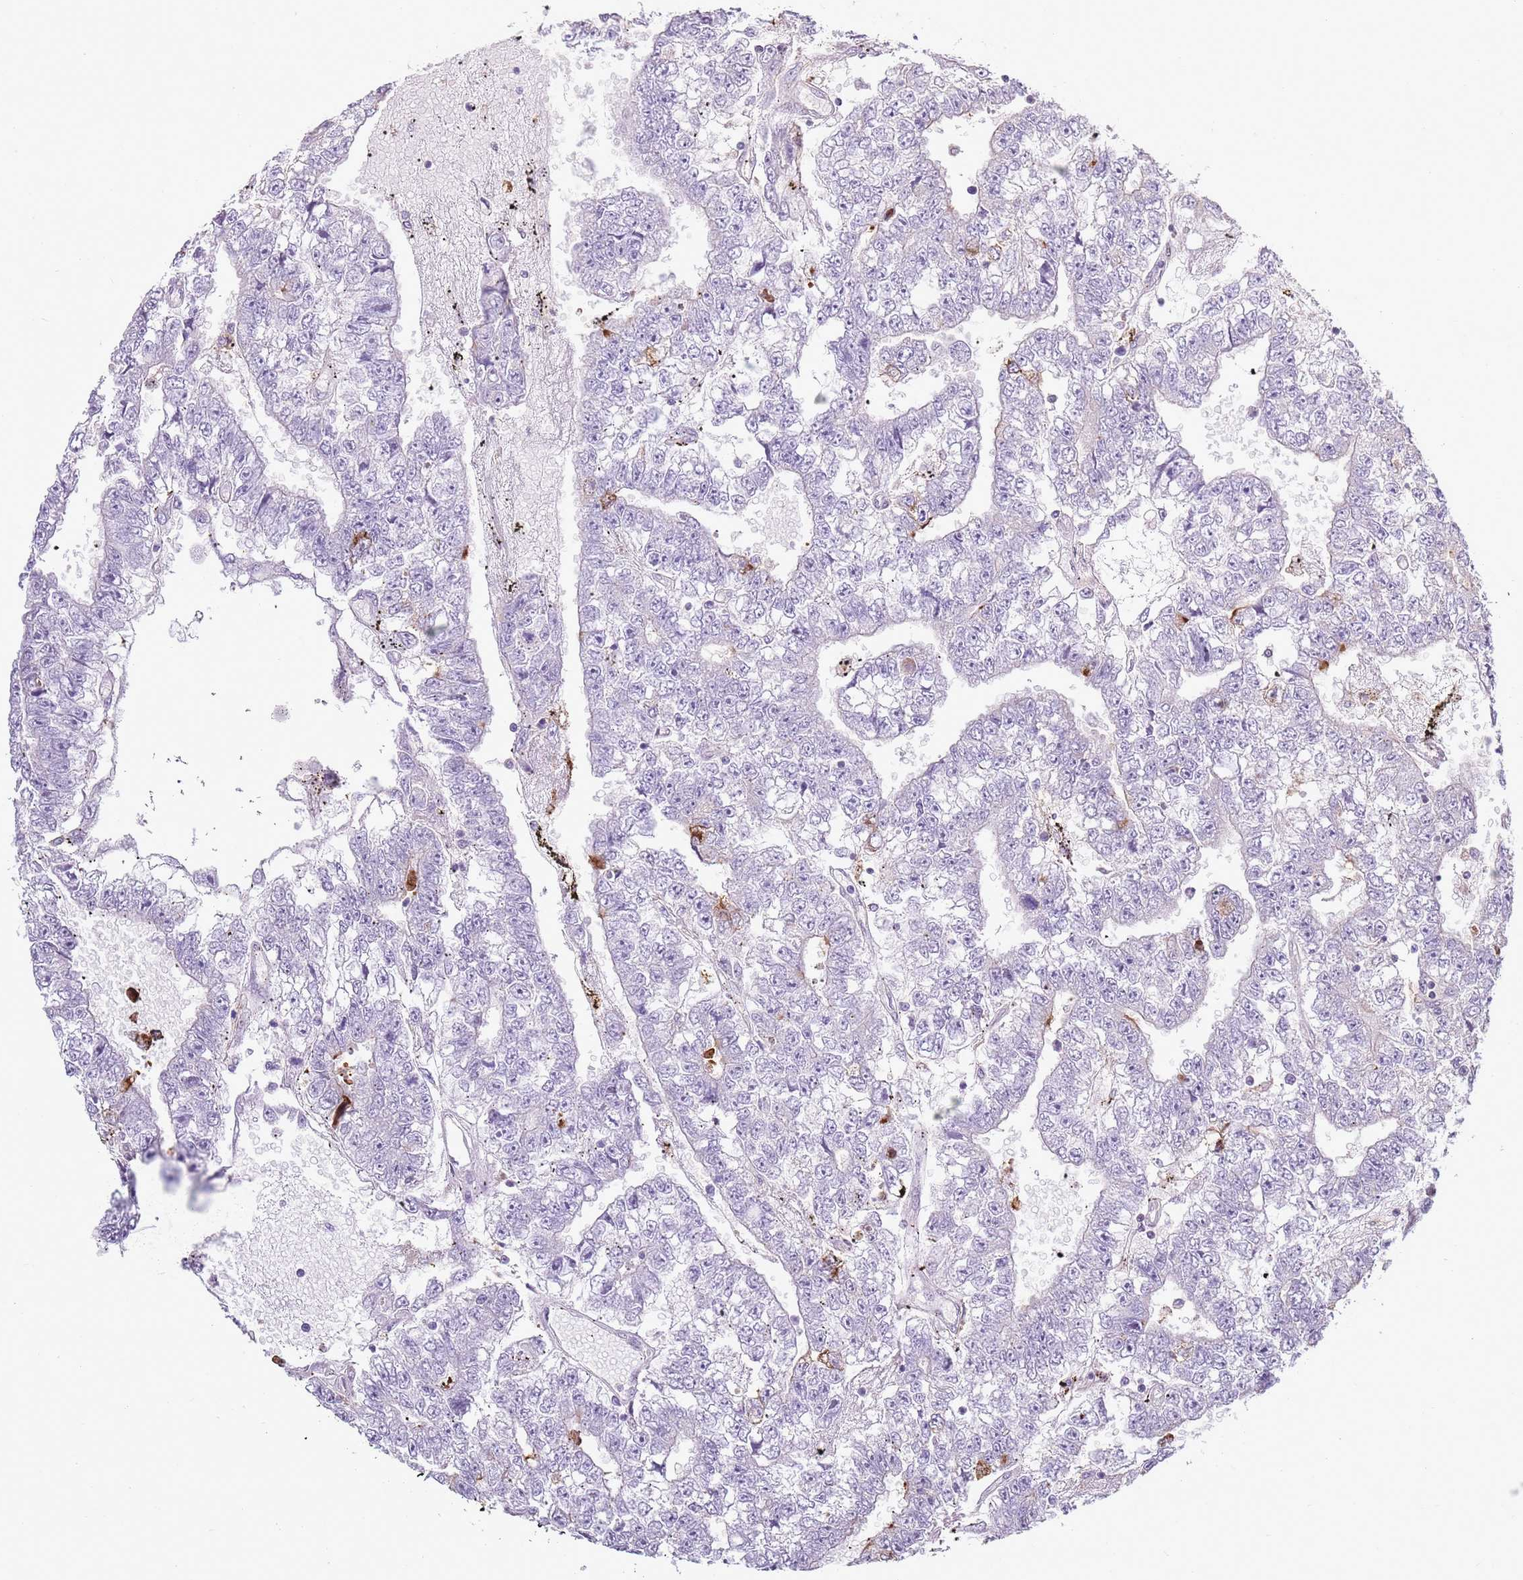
{"staining": {"intensity": "negative", "quantity": "none", "location": "none"}, "tissue": "testis cancer", "cell_type": "Tumor cells", "image_type": "cancer", "snomed": [{"axis": "morphology", "description": "Carcinoma, Embryonal, NOS"}, {"axis": "topography", "description": "Testis"}], "caption": "Immunohistochemistry (IHC) image of neoplastic tissue: human testis cancer stained with DAB demonstrates no significant protein positivity in tumor cells.", "gene": "CAPN9", "patient": {"sex": "male", "age": 25}}